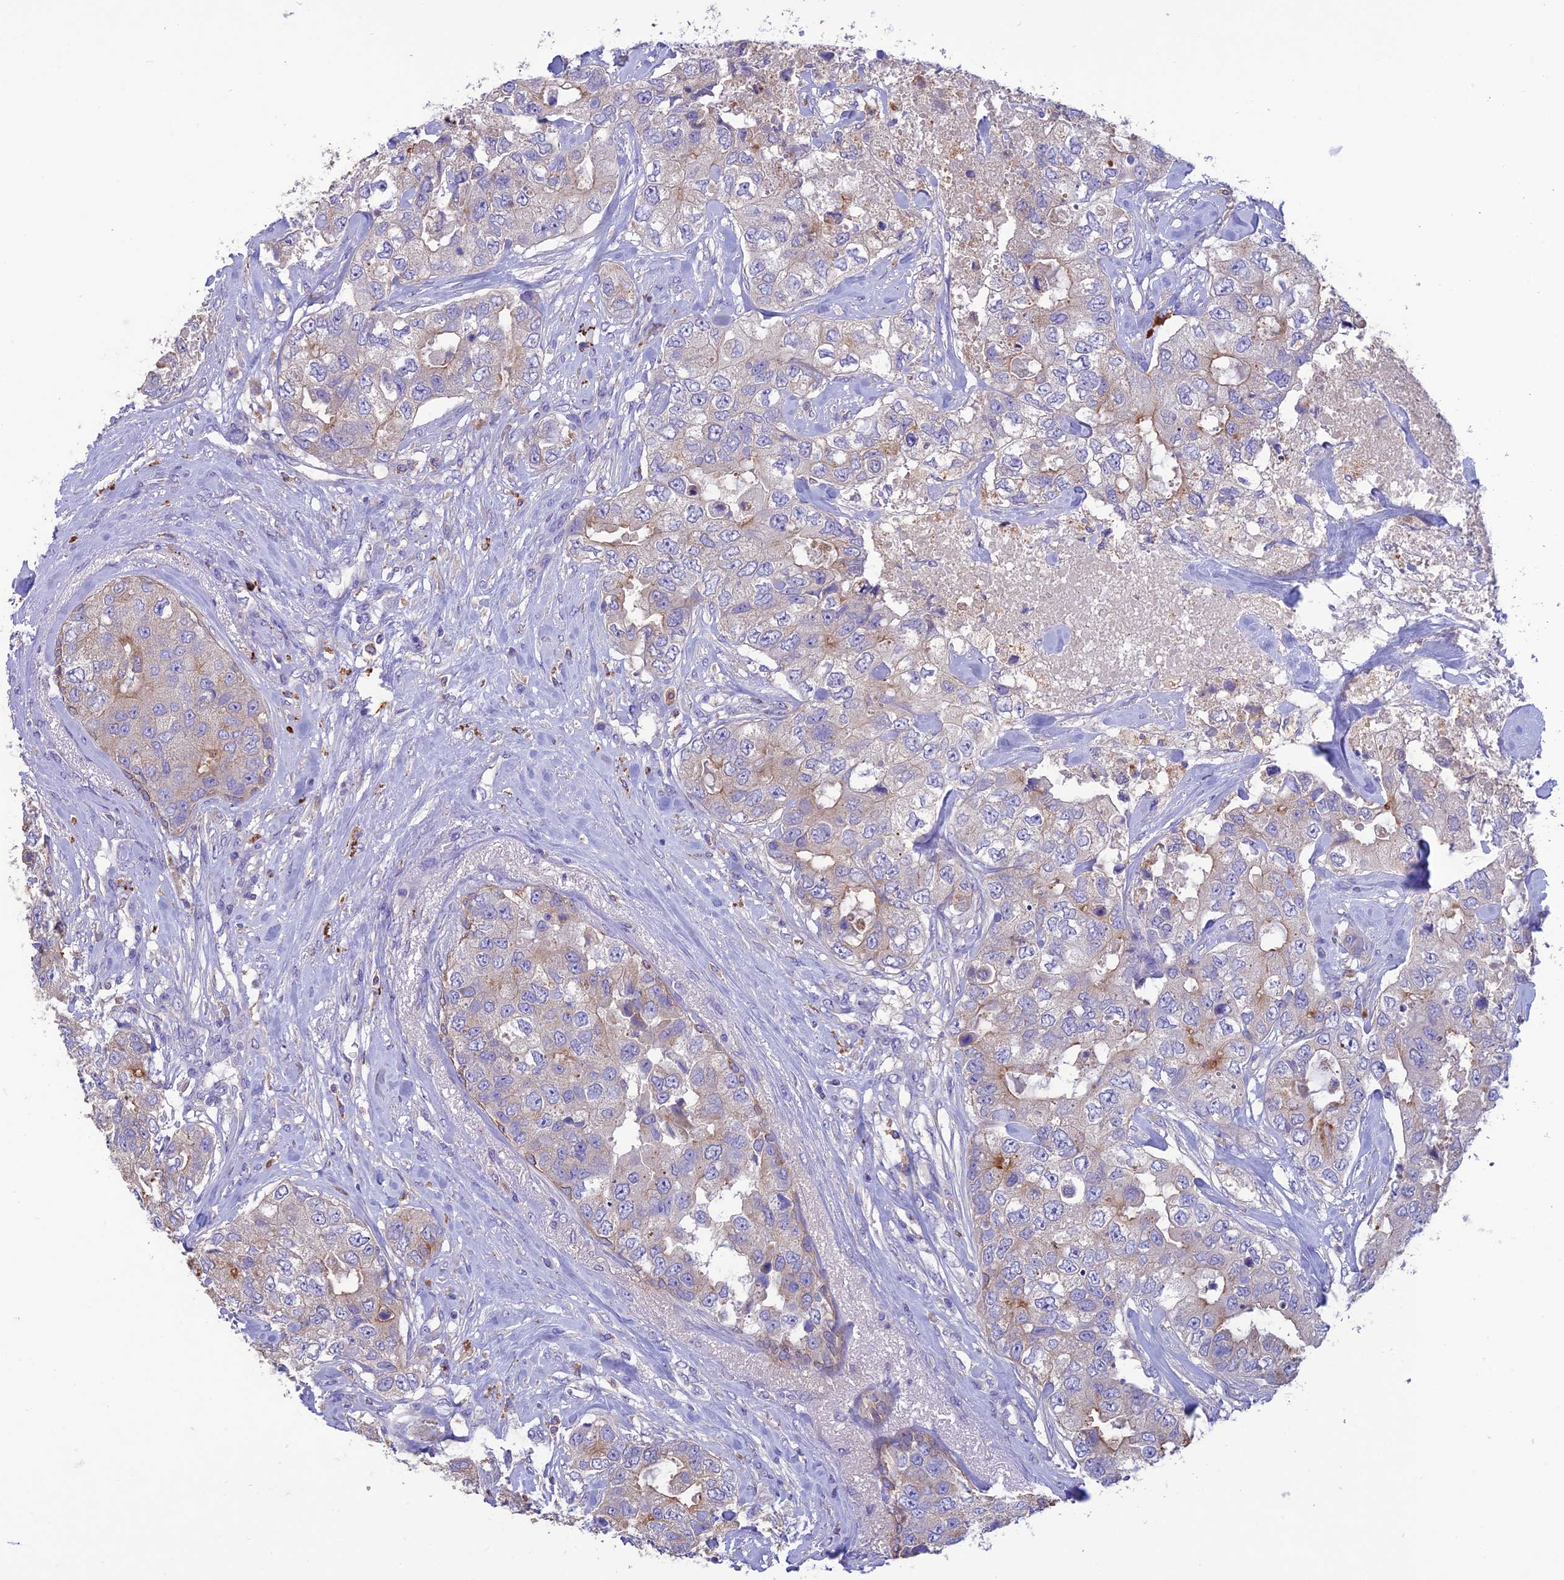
{"staining": {"intensity": "weak", "quantity": "25%-75%", "location": "cytoplasmic/membranous"}, "tissue": "breast cancer", "cell_type": "Tumor cells", "image_type": "cancer", "snomed": [{"axis": "morphology", "description": "Duct carcinoma"}, {"axis": "topography", "description": "Breast"}], "caption": "IHC (DAB) staining of human breast cancer (infiltrating ductal carcinoma) exhibits weak cytoplasmic/membranous protein positivity in approximately 25%-75% of tumor cells.", "gene": "SFT2D2", "patient": {"sex": "female", "age": 62}}